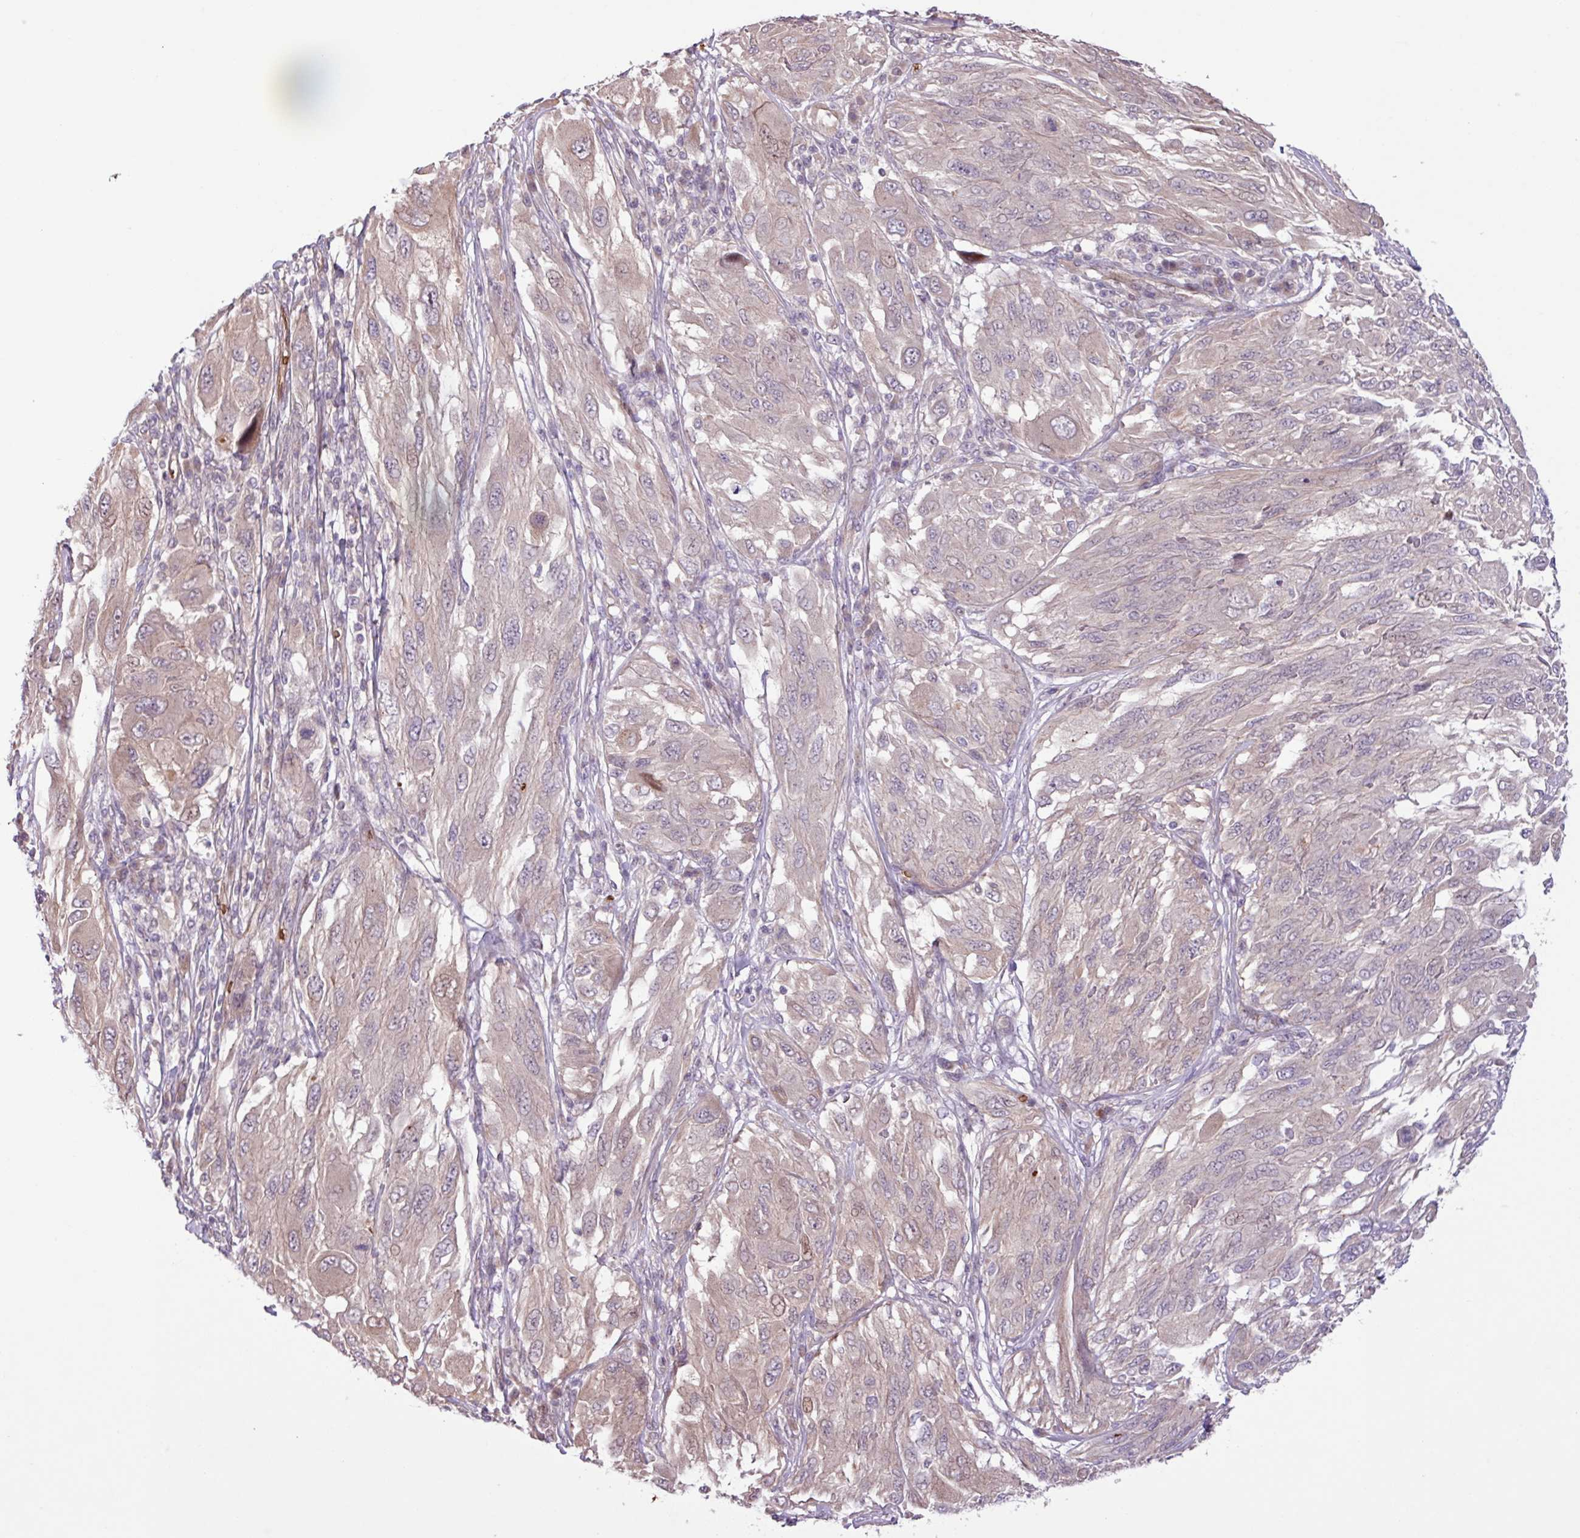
{"staining": {"intensity": "negative", "quantity": "none", "location": "none"}, "tissue": "melanoma", "cell_type": "Tumor cells", "image_type": "cancer", "snomed": [{"axis": "morphology", "description": "Malignant melanoma, NOS"}, {"axis": "topography", "description": "Skin"}], "caption": "The immunohistochemistry micrograph has no significant expression in tumor cells of malignant melanoma tissue.", "gene": "RAD21L1", "patient": {"sex": "female", "age": 91}}